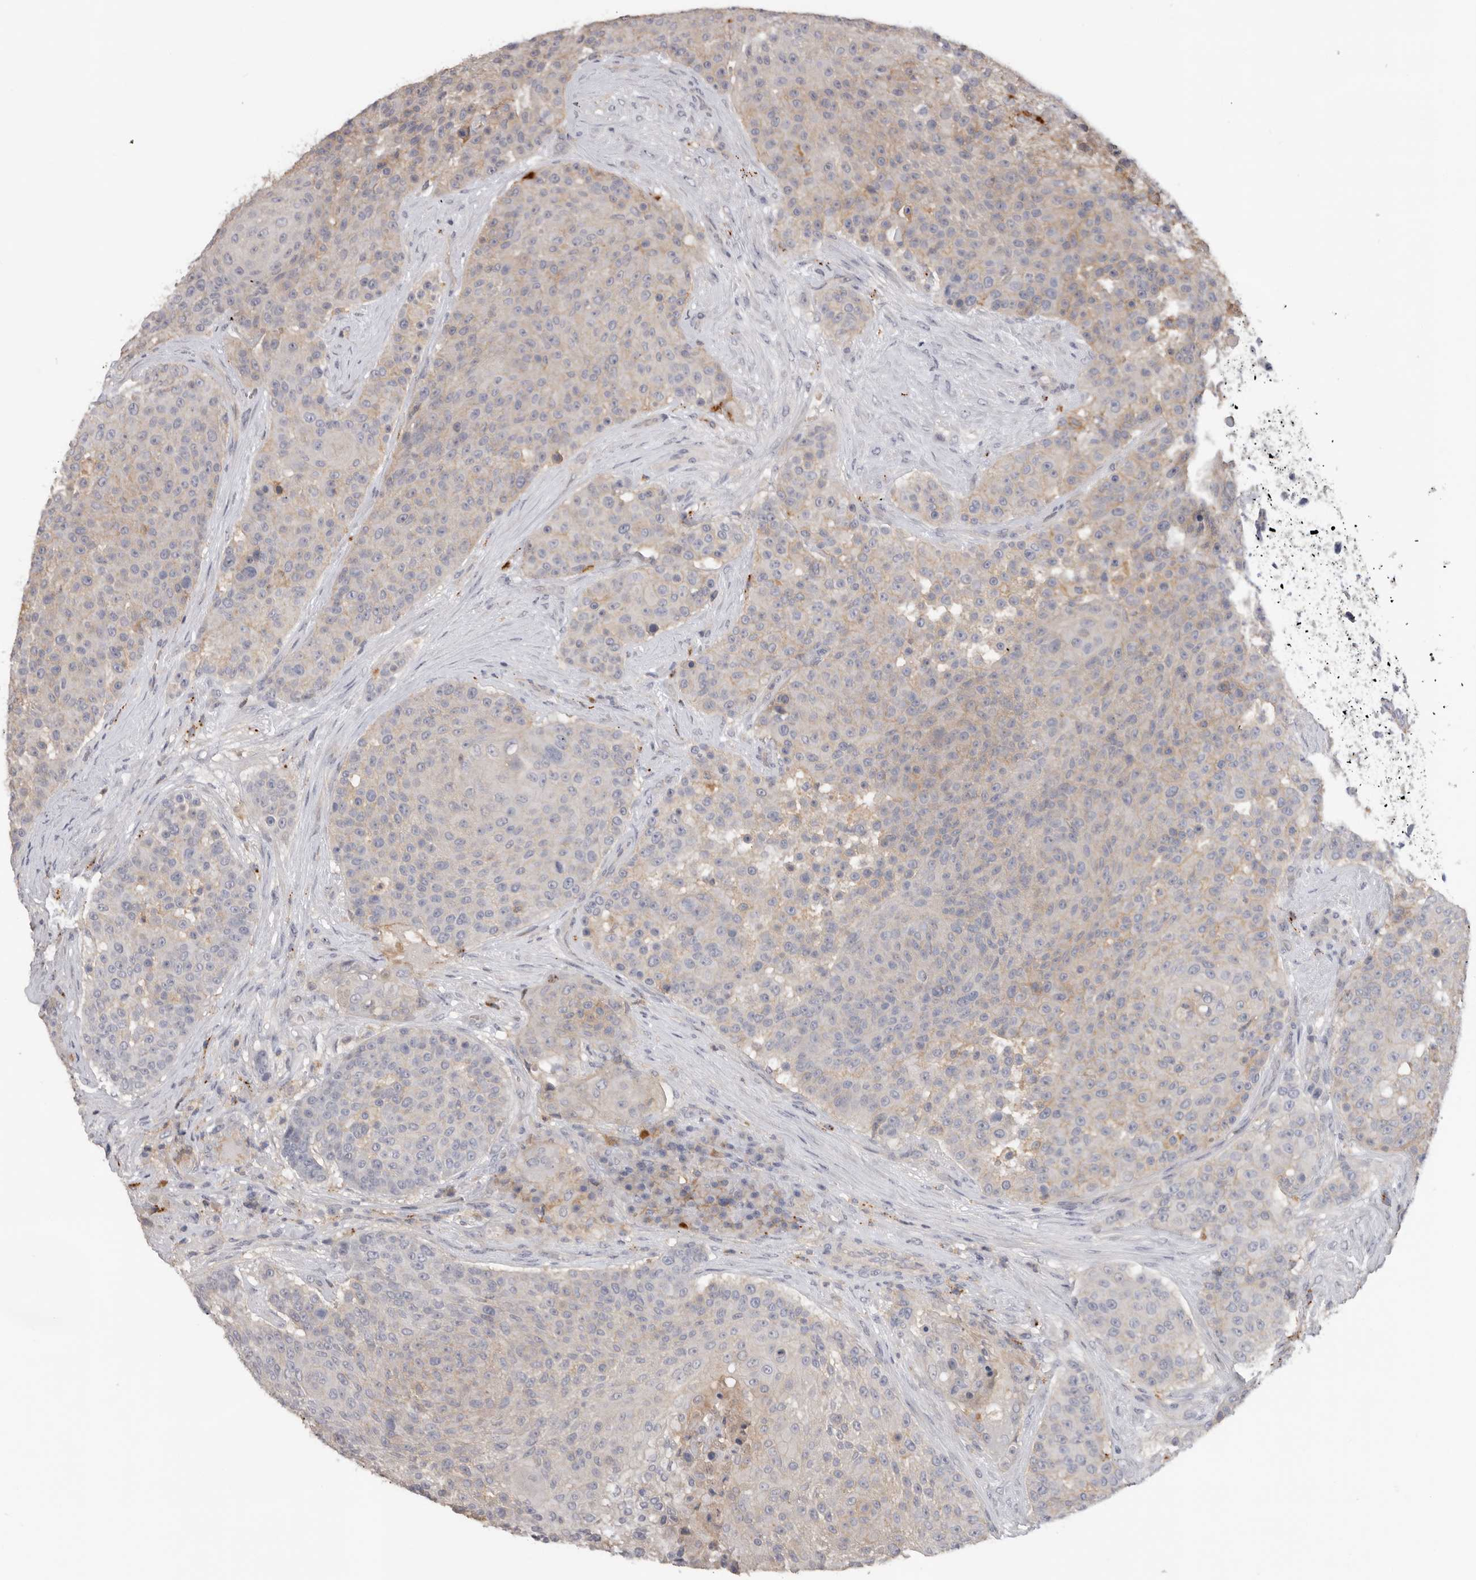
{"staining": {"intensity": "weak", "quantity": "<25%", "location": "cytoplasmic/membranous"}, "tissue": "urothelial cancer", "cell_type": "Tumor cells", "image_type": "cancer", "snomed": [{"axis": "morphology", "description": "Urothelial carcinoma, High grade"}, {"axis": "topography", "description": "Urinary bladder"}], "caption": "Urothelial cancer was stained to show a protein in brown. There is no significant positivity in tumor cells. The staining is performed using DAB (3,3'-diaminobenzidine) brown chromogen with nuclei counter-stained in using hematoxylin.", "gene": "WDTC1", "patient": {"sex": "female", "age": 63}}